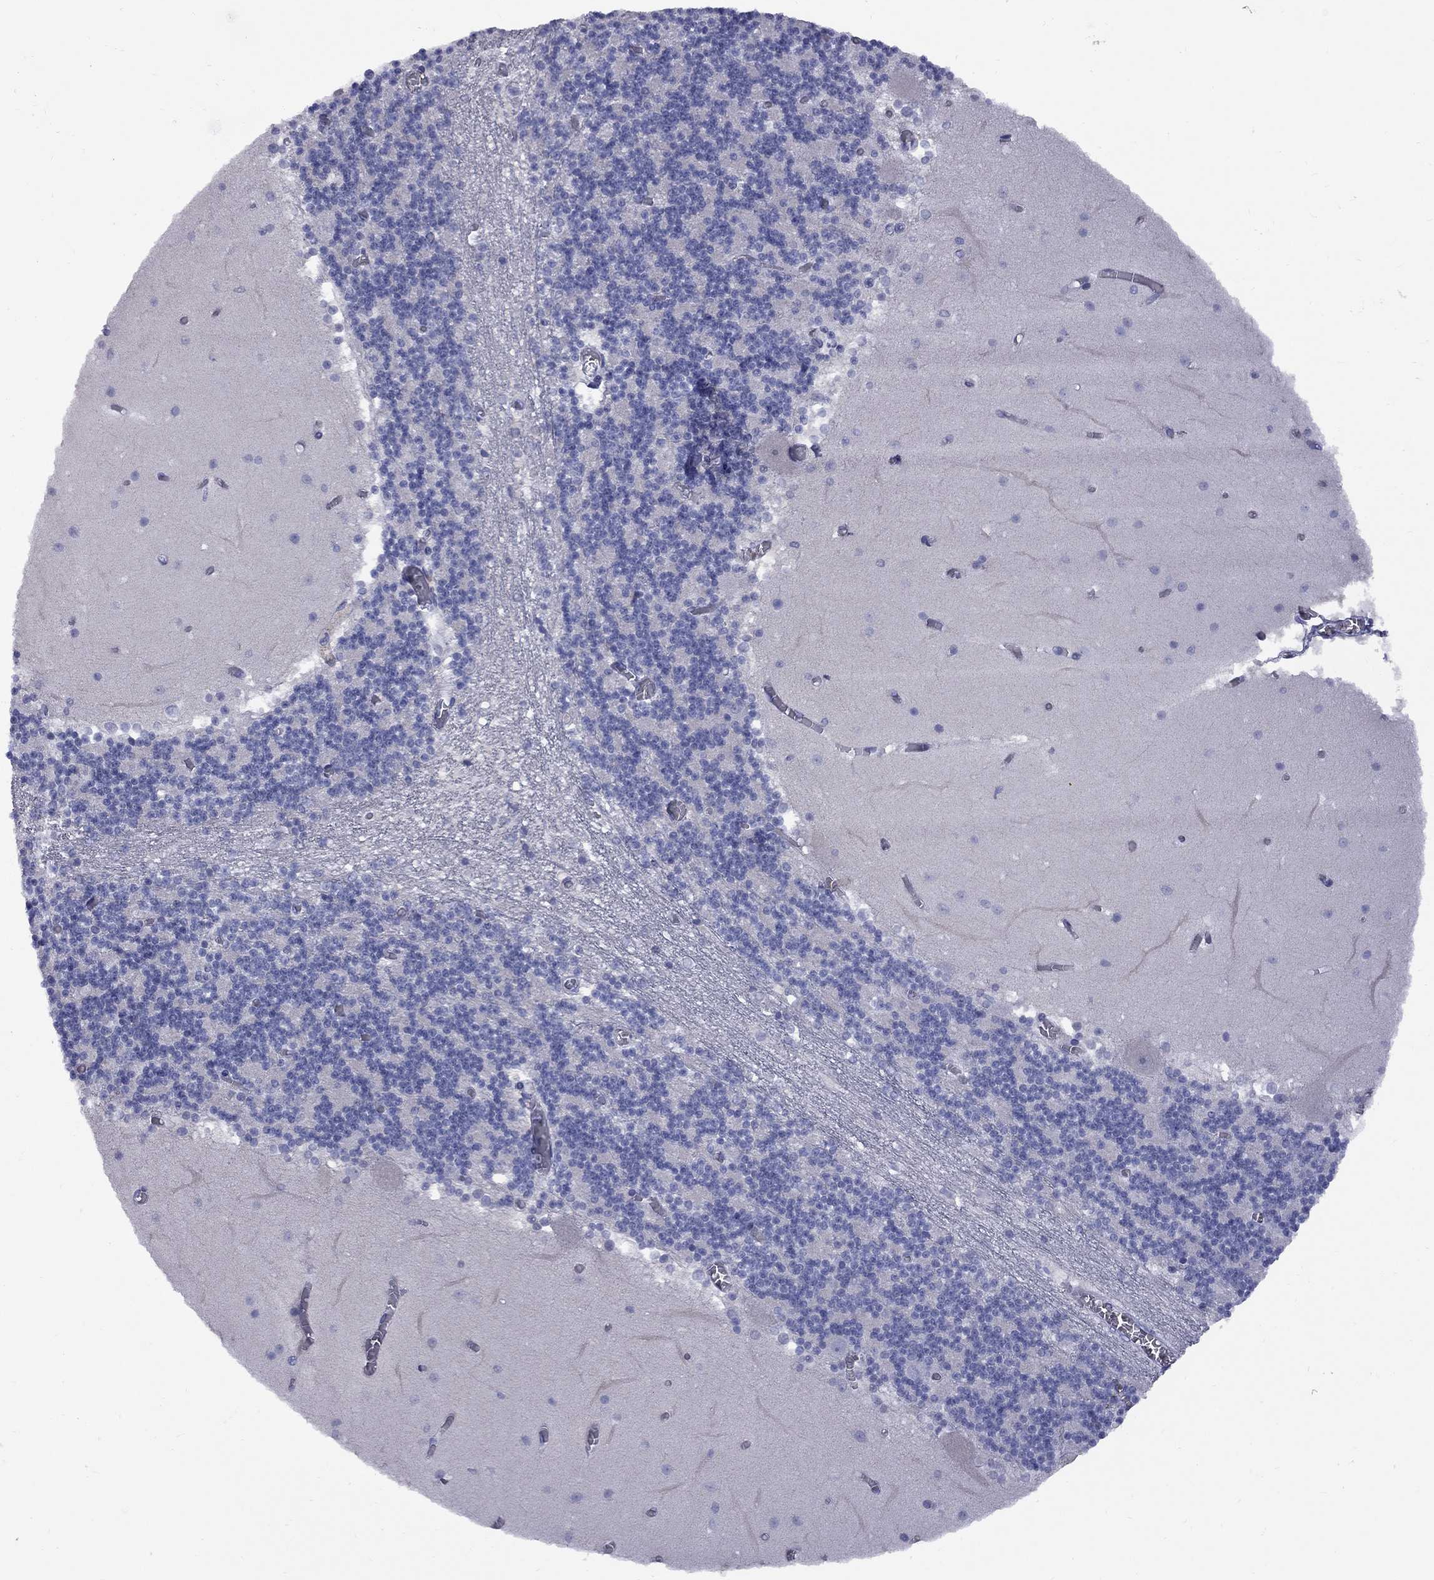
{"staining": {"intensity": "negative", "quantity": "none", "location": "none"}, "tissue": "cerebellum", "cell_type": "Cells in granular layer", "image_type": "normal", "snomed": [{"axis": "morphology", "description": "Normal tissue, NOS"}, {"axis": "topography", "description": "Cerebellum"}], "caption": "Immunohistochemistry (IHC) of normal human cerebellum exhibits no staining in cells in granular layer.", "gene": "ABCB4", "patient": {"sex": "female", "age": 28}}